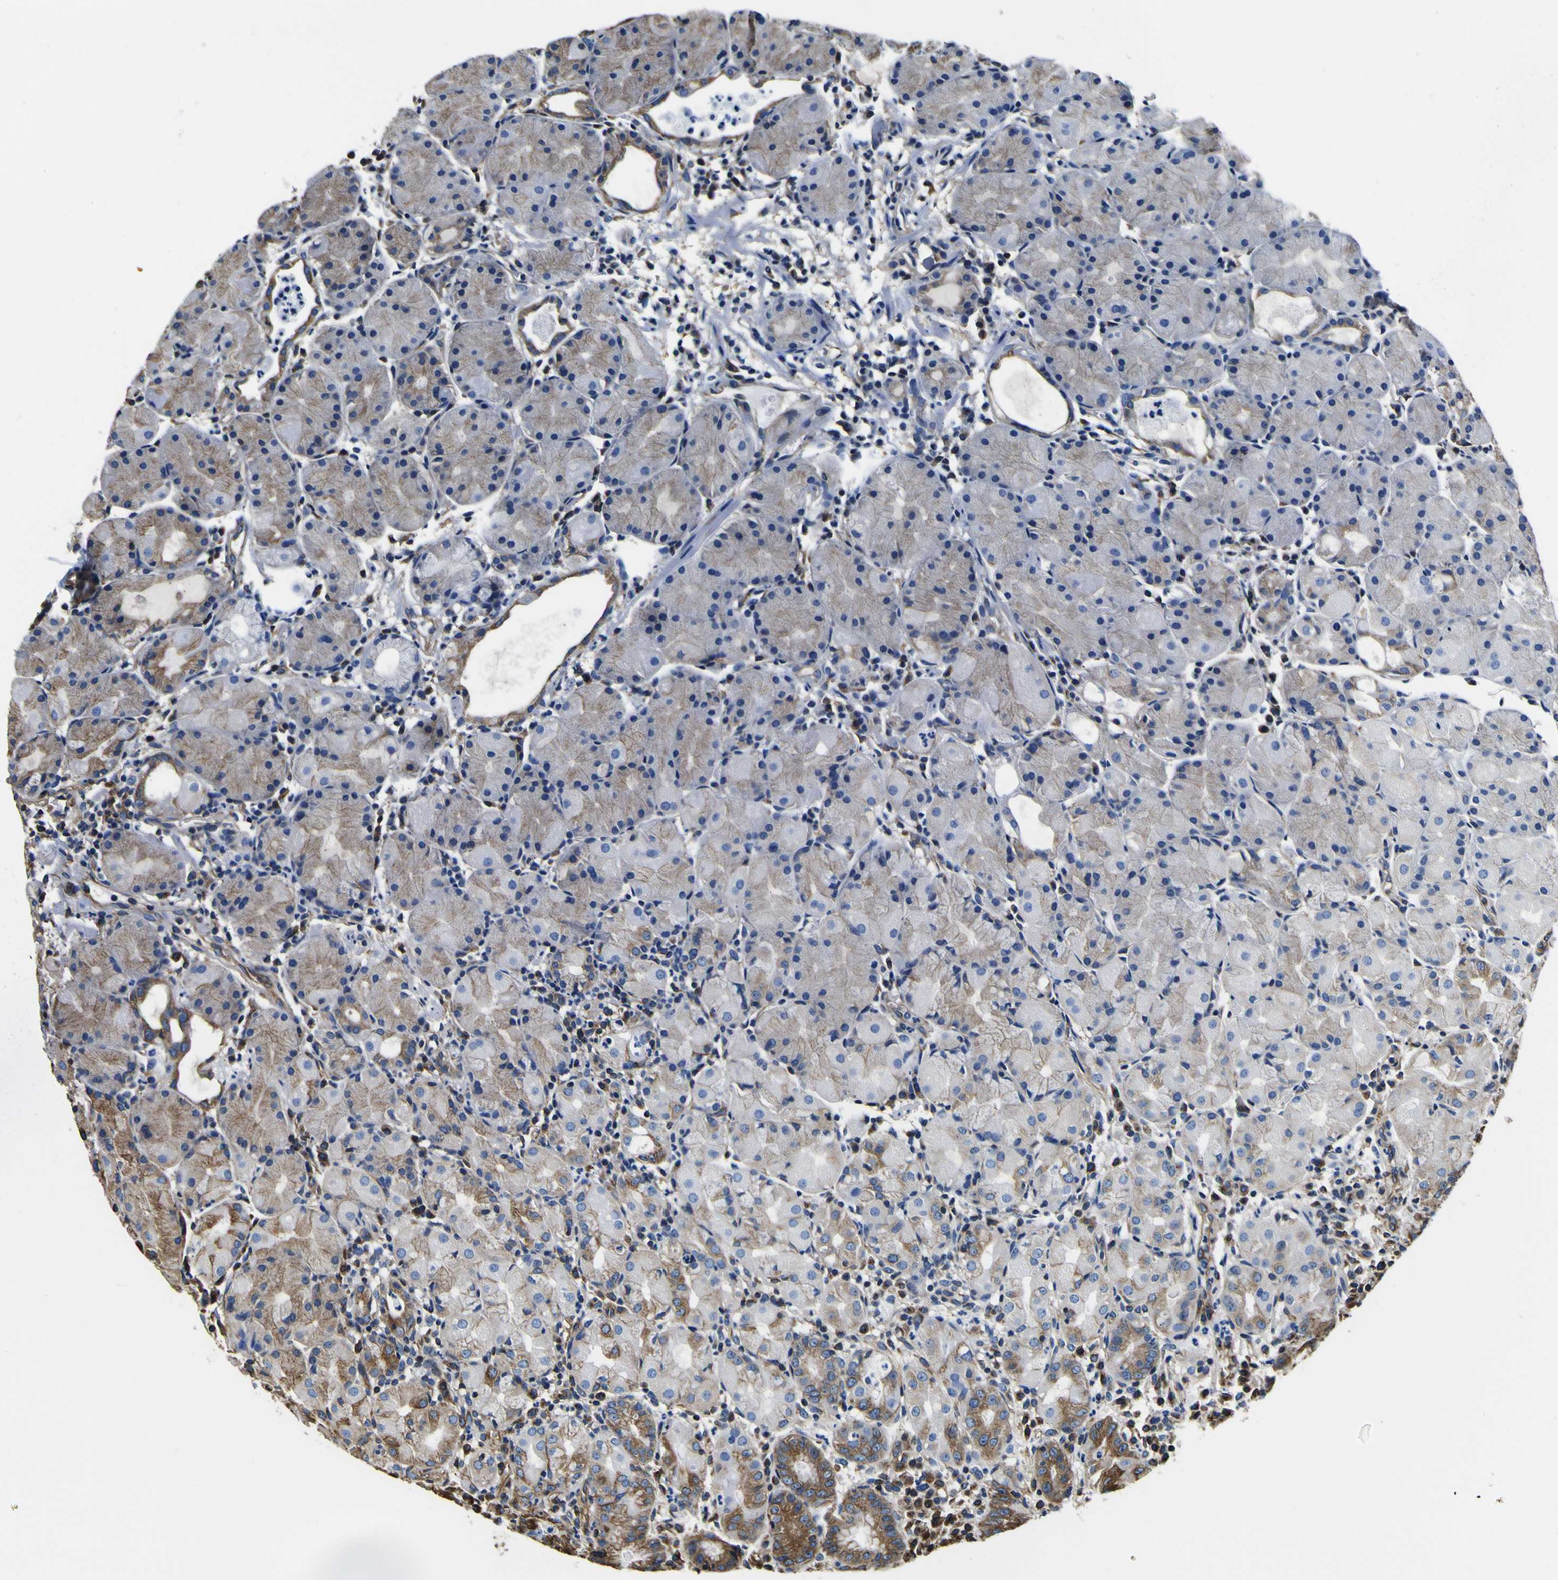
{"staining": {"intensity": "moderate", "quantity": ">75%", "location": "cytoplasmic/membranous"}, "tissue": "stomach", "cell_type": "Glandular cells", "image_type": "normal", "snomed": [{"axis": "morphology", "description": "Normal tissue, NOS"}, {"axis": "topography", "description": "Stomach"}, {"axis": "topography", "description": "Stomach, lower"}], "caption": "DAB immunohistochemical staining of benign stomach exhibits moderate cytoplasmic/membranous protein expression in approximately >75% of glandular cells.", "gene": "TUBA1B", "patient": {"sex": "female", "age": 75}}